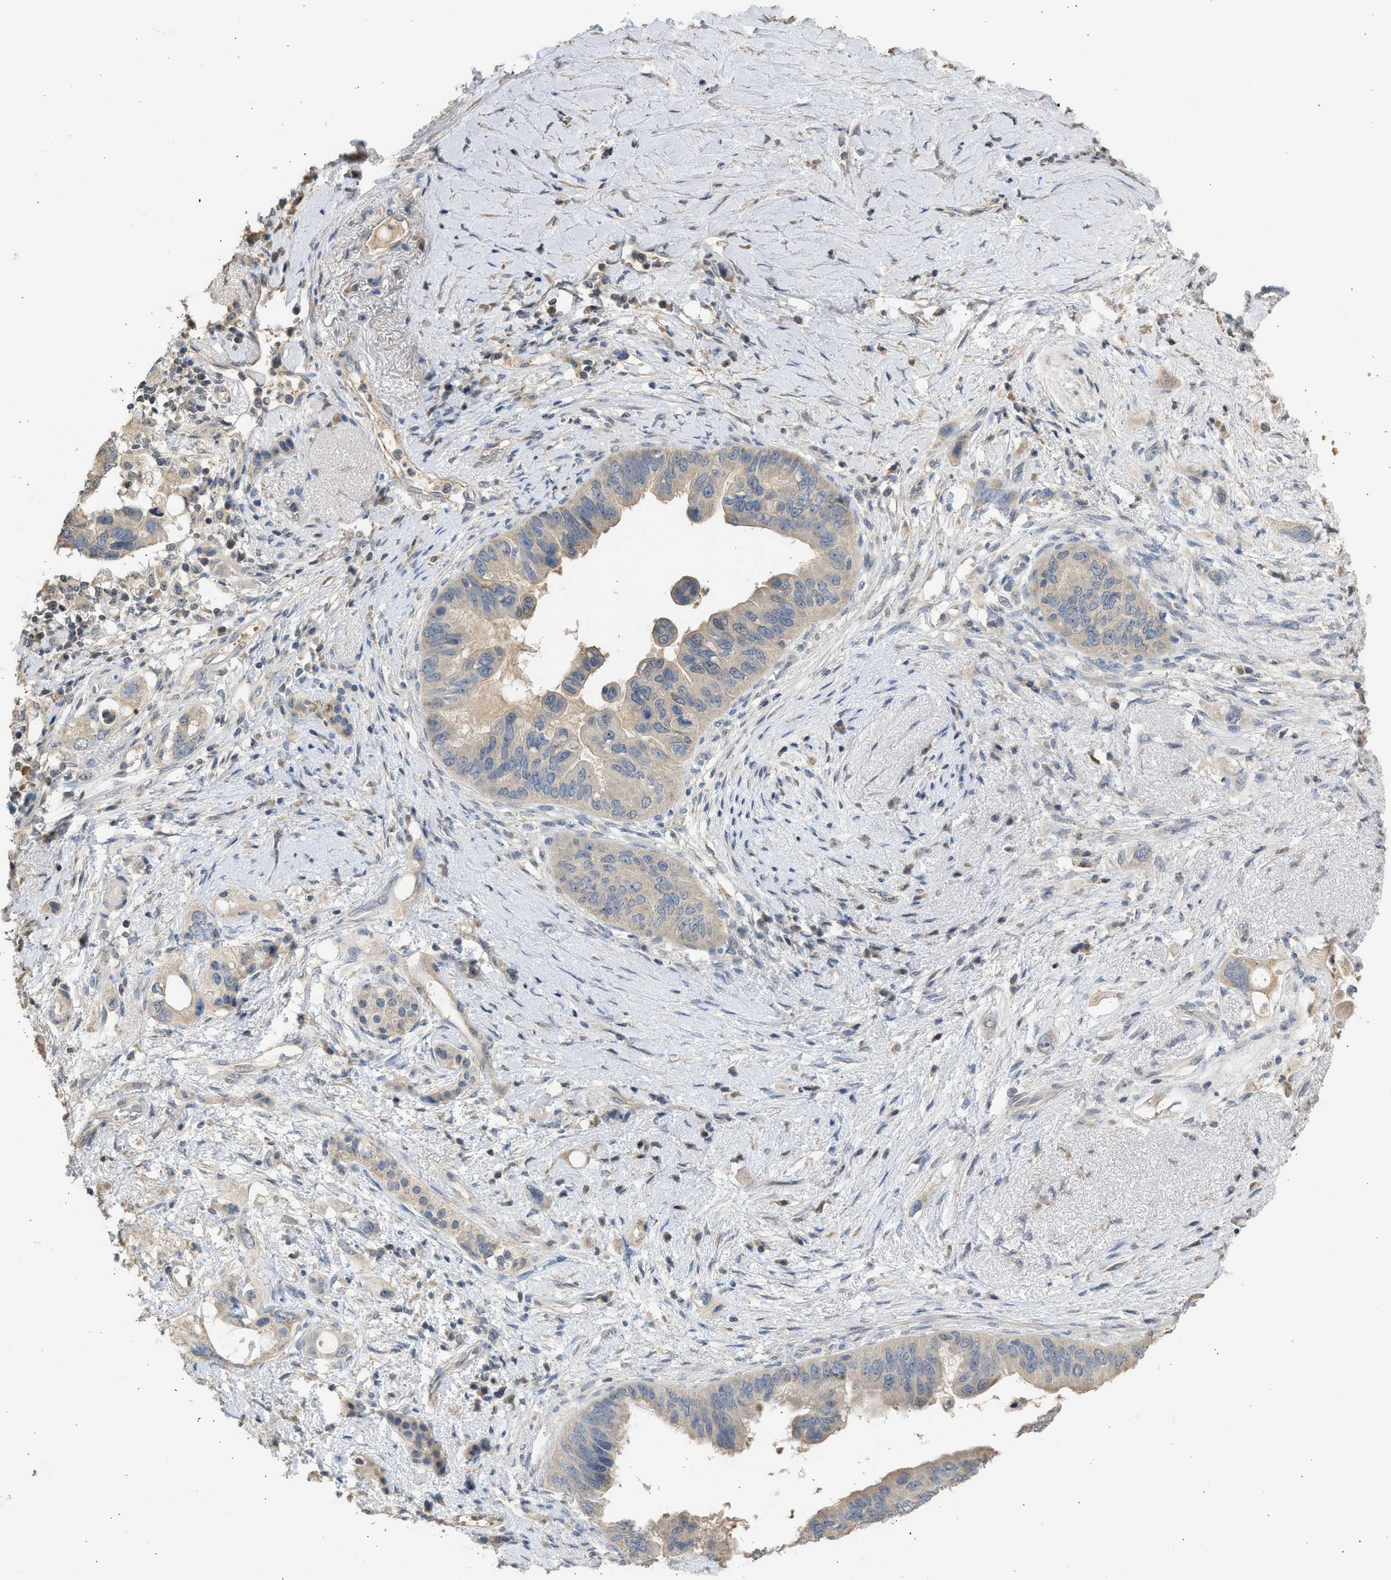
{"staining": {"intensity": "weak", "quantity": "25%-75%", "location": "cytoplasmic/membranous"}, "tissue": "pancreatic cancer", "cell_type": "Tumor cells", "image_type": "cancer", "snomed": [{"axis": "morphology", "description": "Adenocarcinoma, NOS"}, {"axis": "topography", "description": "Pancreas"}], "caption": "Immunohistochemical staining of adenocarcinoma (pancreatic) displays low levels of weak cytoplasmic/membranous protein staining in approximately 25%-75% of tumor cells.", "gene": "SULT2A1", "patient": {"sex": "female", "age": 56}}